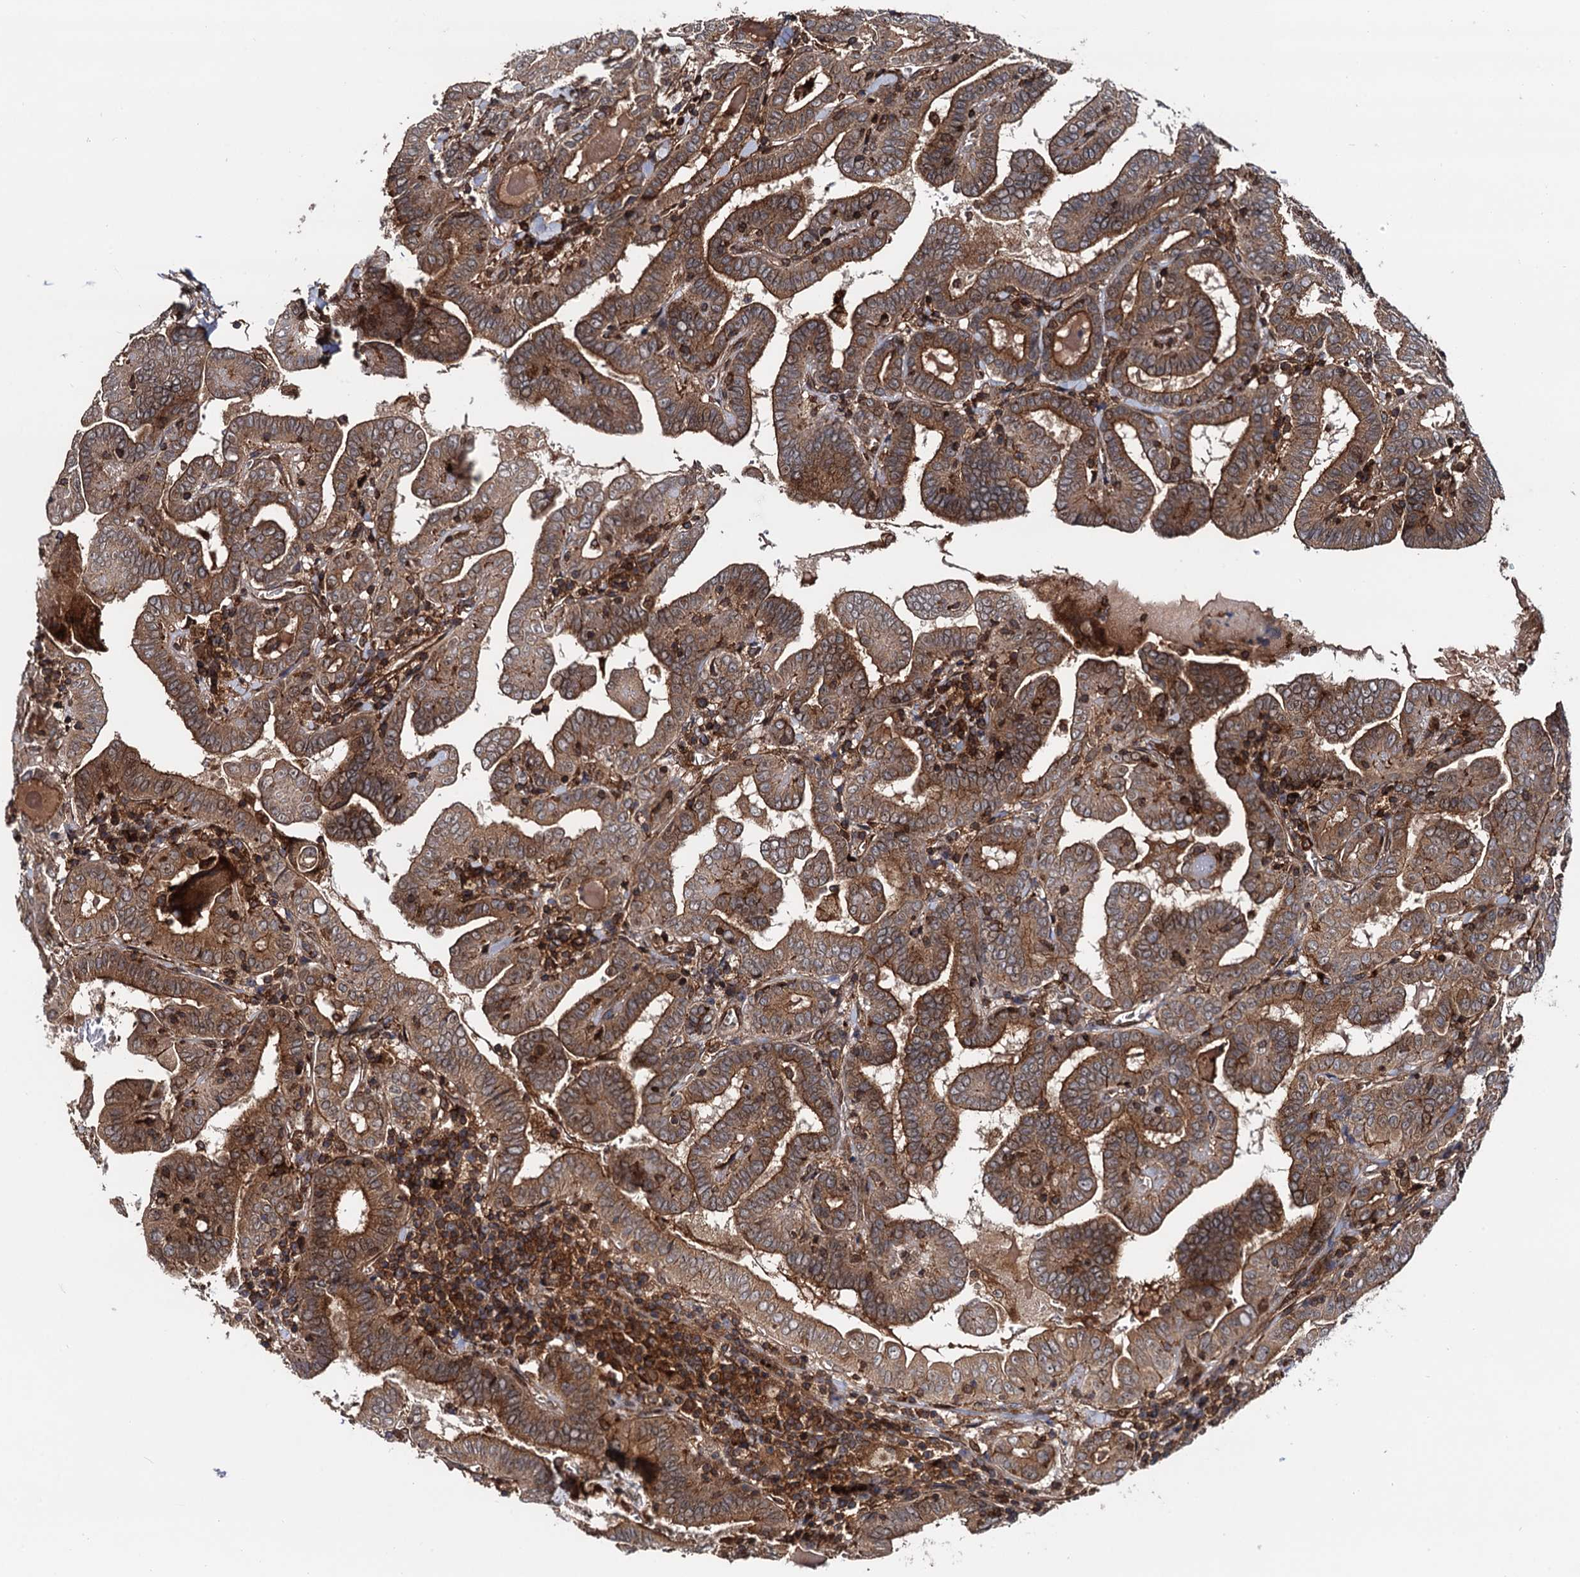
{"staining": {"intensity": "moderate", "quantity": ">75%", "location": "cytoplasmic/membranous"}, "tissue": "thyroid cancer", "cell_type": "Tumor cells", "image_type": "cancer", "snomed": [{"axis": "morphology", "description": "Papillary adenocarcinoma, NOS"}, {"axis": "topography", "description": "Thyroid gland"}], "caption": "Immunohistochemistry (IHC) histopathology image of human thyroid cancer stained for a protein (brown), which shows medium levels of moderate cytoplasmic/membranous expression in approximately >75% of tumor cells.", "gene": "BORA", "patient": {"sex": "female", "age": 72}}